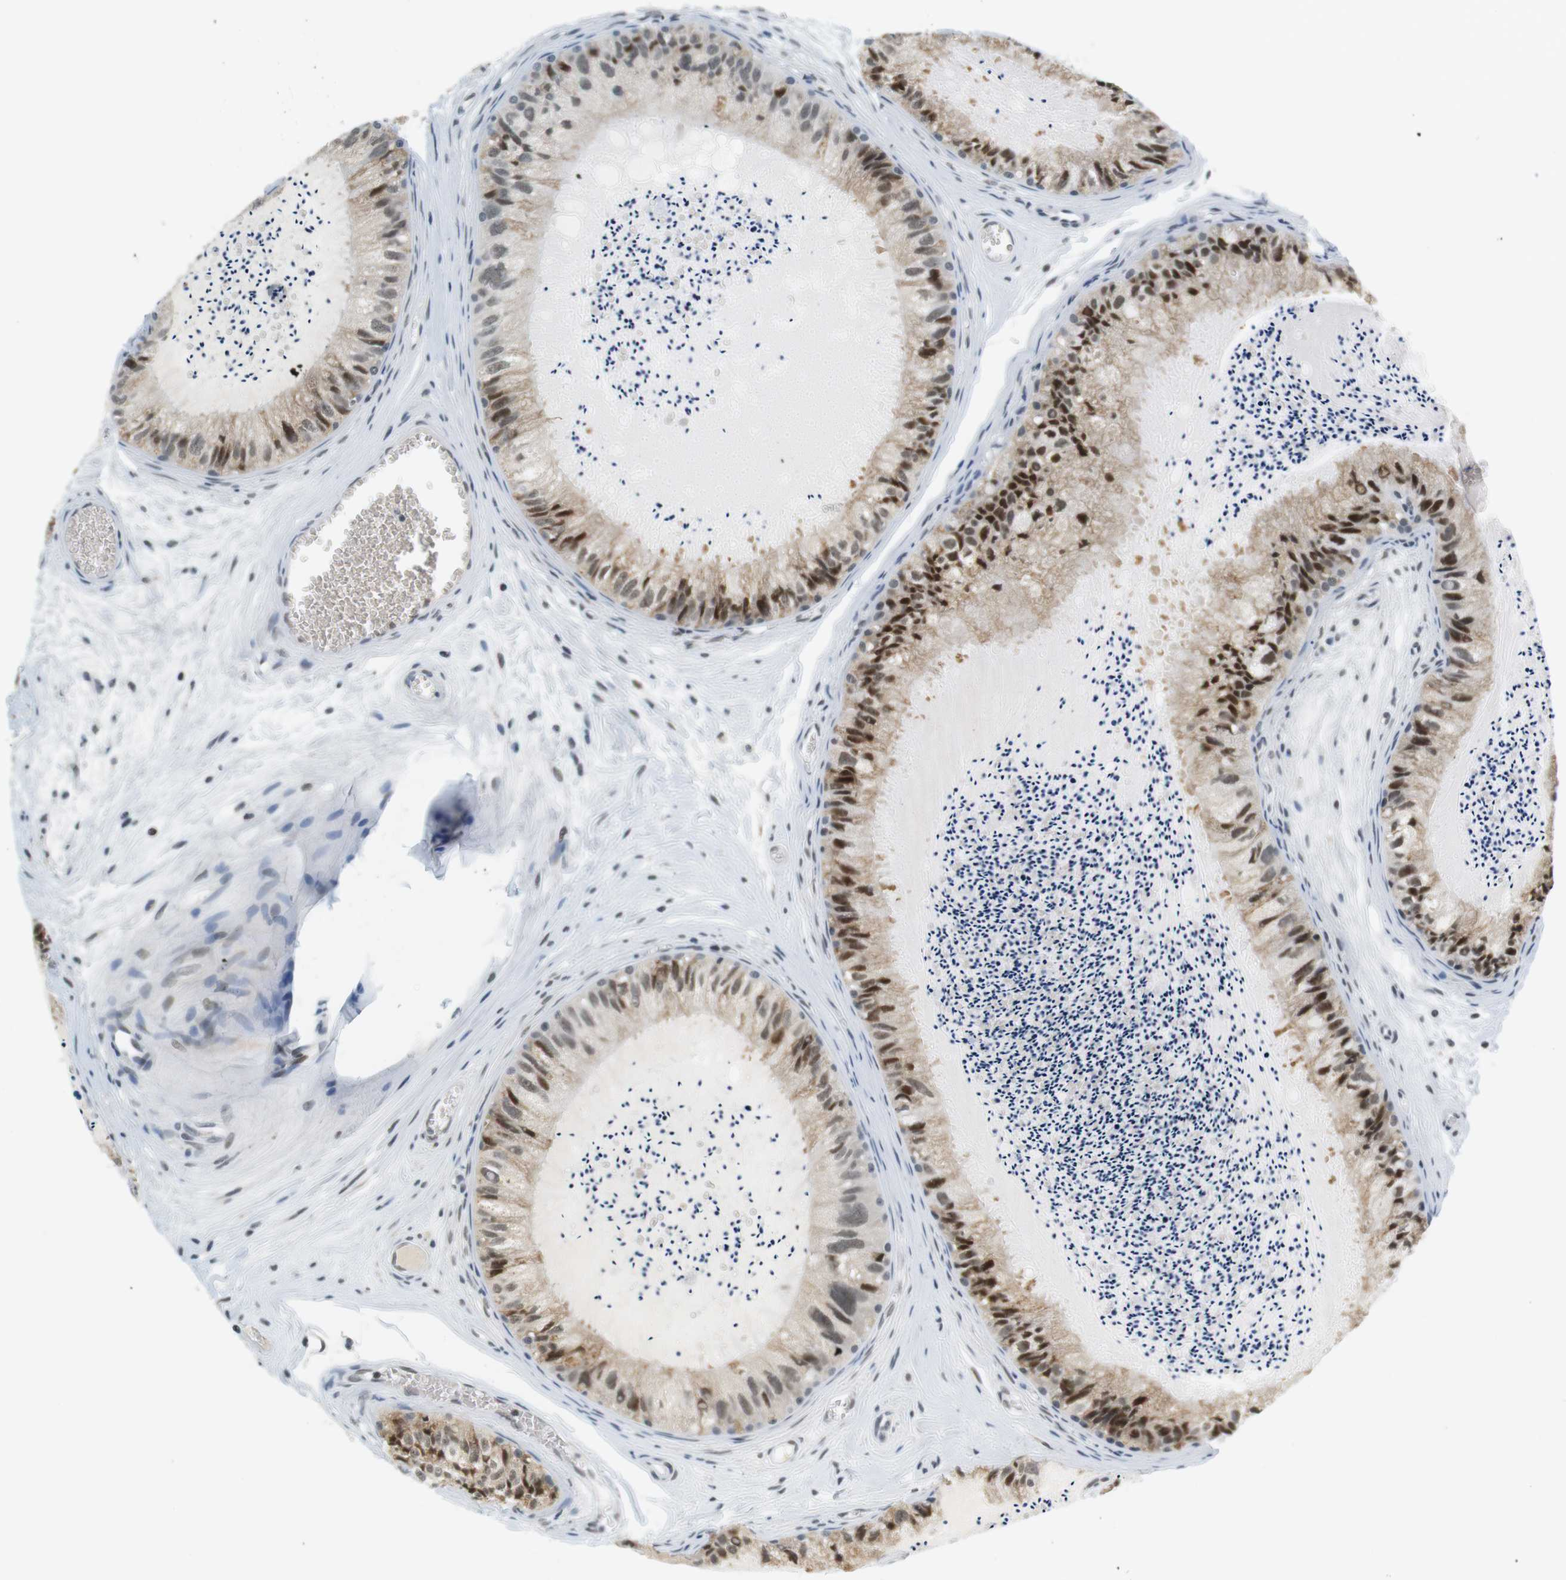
{"staining": {"intensity": "strong", "quantity": ">75%", "location": "nuclear"}, "tissue": "epididymis", "cell_type": "Glandular cells", "image_type": "normal", "snomed": [{"axis": "morphology", "description": "Normal tissue, NOS"}, {"axis": "topography", "description": "Epididymis"}], "caption": "Protein staining by IHC demonstrates strong nuclear staining in approximately >75% of glandular cells in normal epididymis.", "gene": "RNF38", "patient": {"sex": "male", "age": 31}}